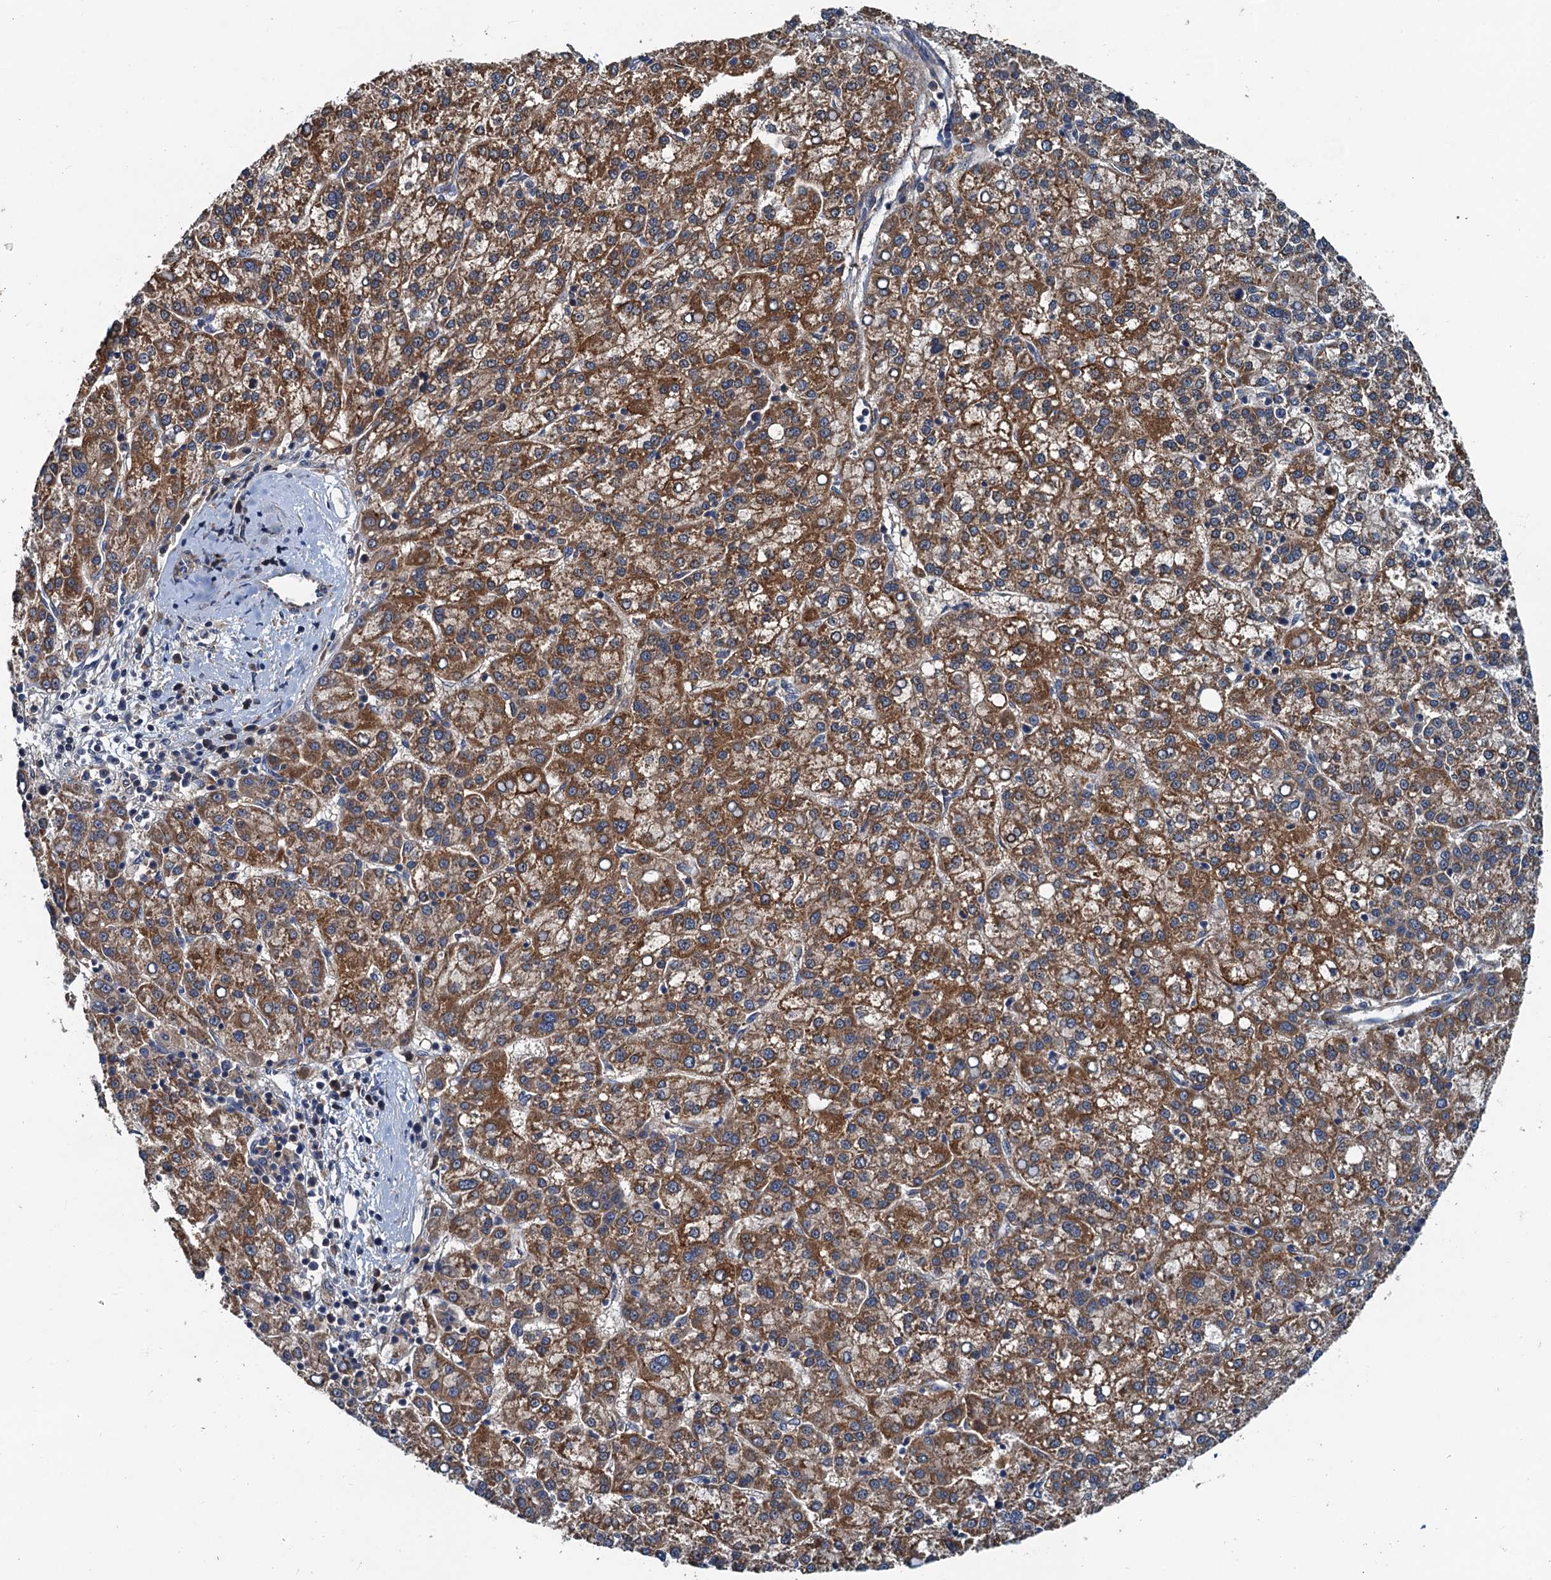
{"staining": {"intensity": "strong", "quantity": ">75%", "location": "cytoplasmic/membranous"}, "tissue": "liver cancer", "cell_type": "Tumor cells", "image_type": "cancer", "snomed": [{"axis": "morphology", "description": "Carcinoma, Hepatocellular, NOS"}, {"axis": "topography", "description": "Liver"}], "caption": "Liver cancer (hepatocellular carcinoma) stained with a brown dye exhibits strong cytoplasmic/membranous positive staining in about >75% of tumor cells.", "gene": "EFL1", "patient": {"sex": "female", "age": 58}}